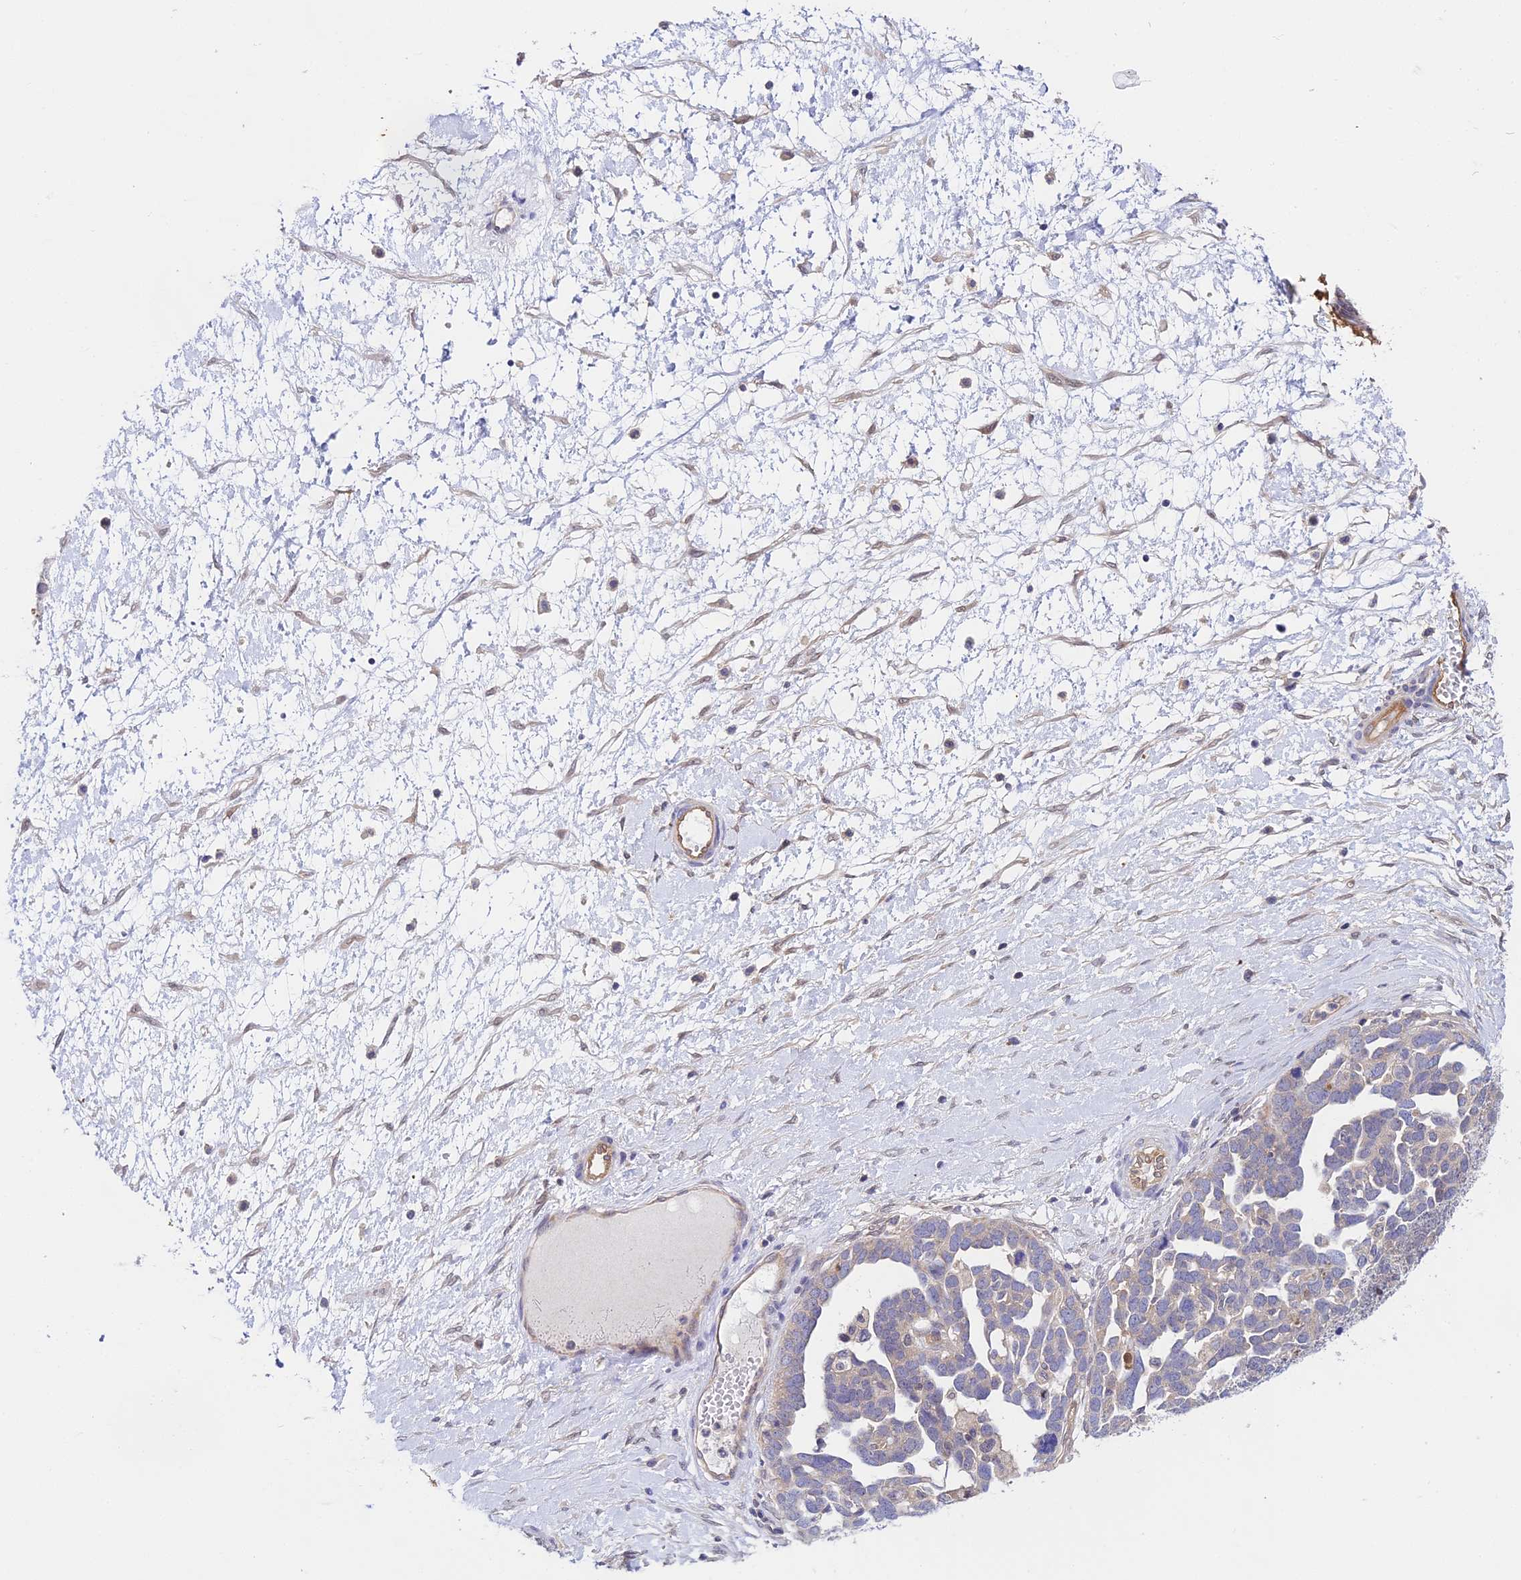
{"staining": {"intensity": "negative", "quantity": "none", "location": "none"}, "tissue": "ovarian cancer", "cell_type": "Tumor cells", "image_type": "cancer", "snomed": [{"axis": "morphology", "description": "Cystadenocarcinoma, serous, NOS"}, {"axis": "topography", "description": "Ovary"}], "caption": "An image of ovarian cancer (serous cystadenocarcinoma) stained for a protein shows no brown staining in tumor cells. The staining is performed using DAB brown chromogen with nuclei counter-stained in using hematoxylin.", "gene": "PPP2R2C", "patient": {"sex": "female", "age": 54}}